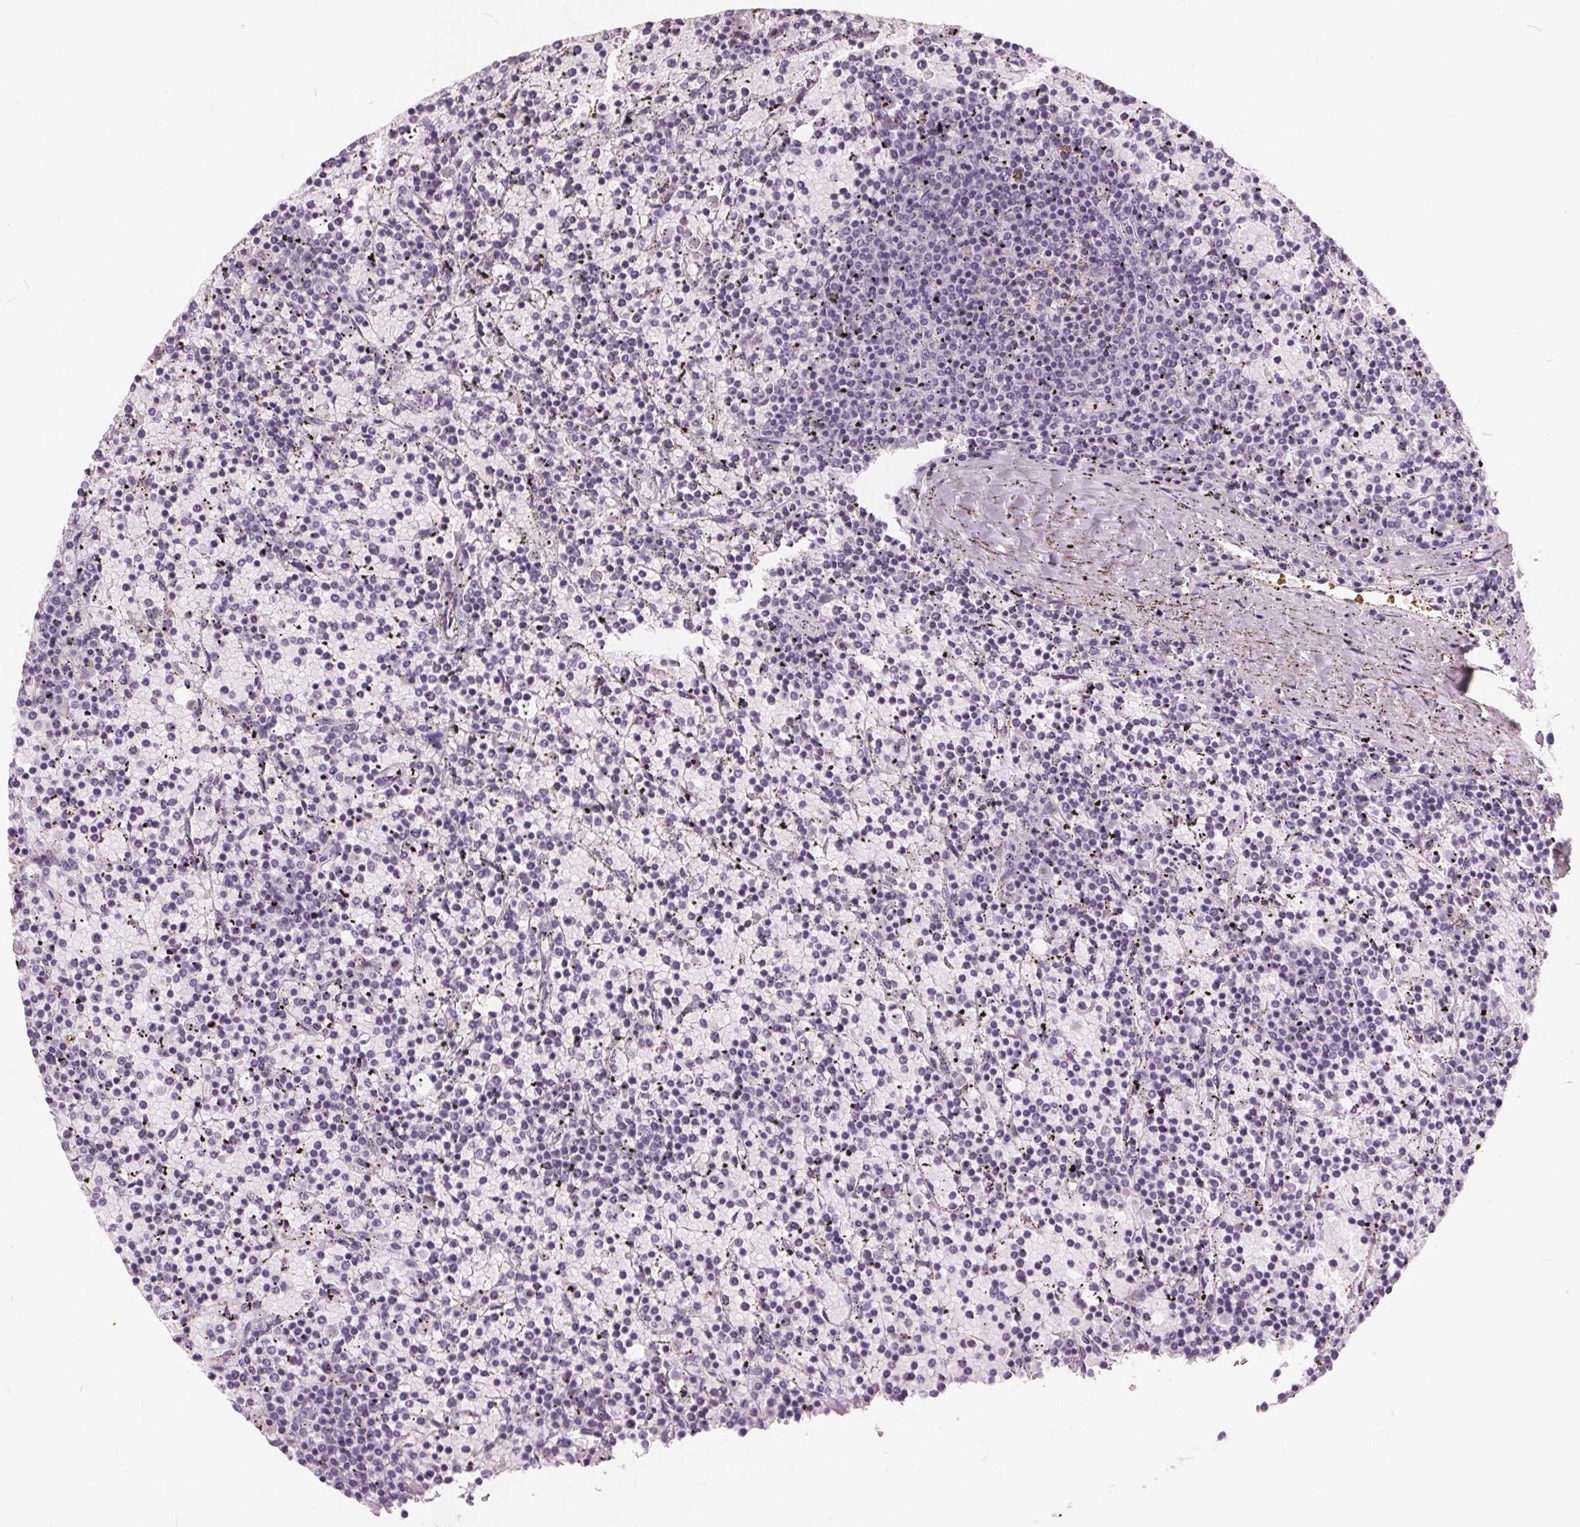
{"staining": {"intensity": "negative", "quantity": "none", "location": "none"}, "tissue": "lymphoma", "cell_type": "Tumor cells", "image_type": "cancer", "snomed": [{"axis": "morphology", "description": "Malignant lymphoma, non-Hodgkin's type, Low grade"}, {"axis": "topography", "description": "Spleen"}], "caption": "Histopathology image shows no protein expression in tumor cells of malignant lymphoma, non-Hodgkin's type (low-grade) tissue.", "gene": "PLA2G2E", "patient": {"sex": "female", "age": 77}}